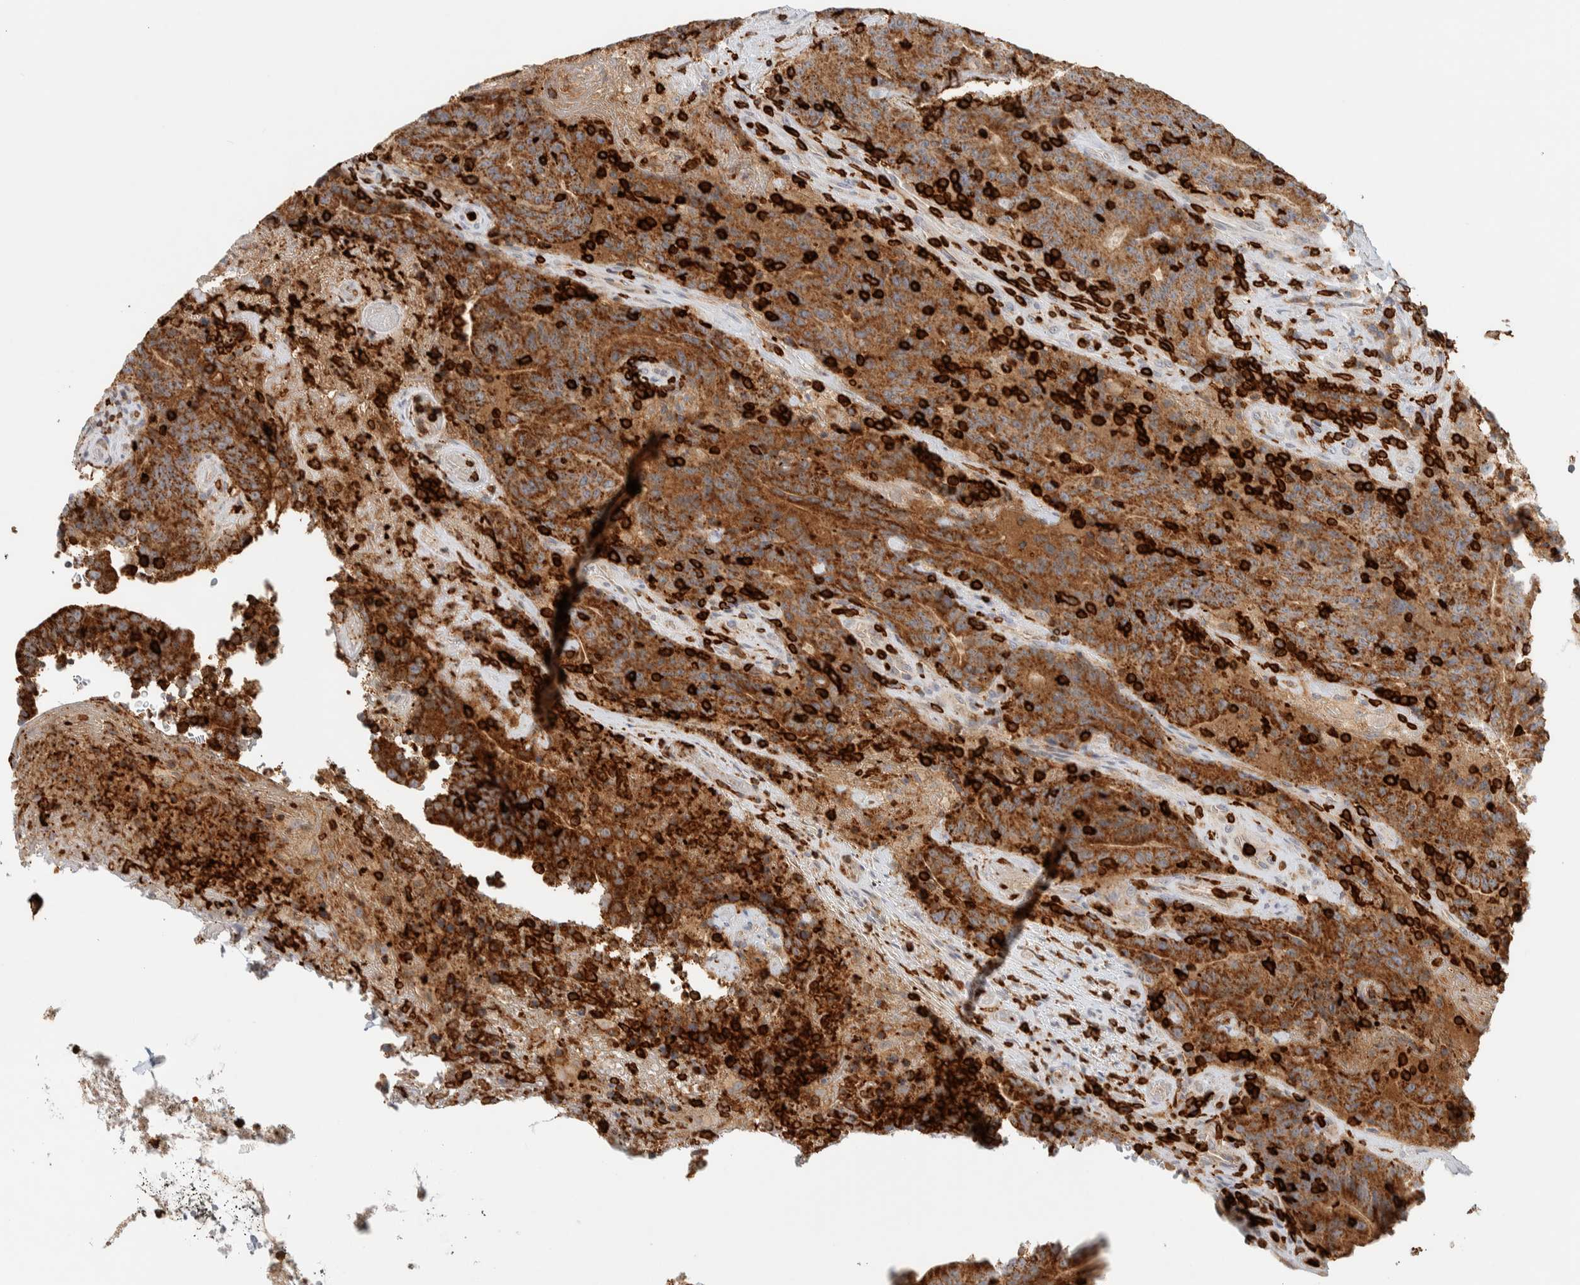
{"staining": {"intensity": "strong", "quantity": ">75%", "location": "cytoplasmic/membranous"}, "tissue": "colorectal cancer", "cell_type": "Tumor cells", "image_type": "cancer", "snomed": [{"axis": "morphology", "description": "Normal tissue, NOS"}, {"axis": "morphology", "description": "Adenocarcinoma, NOS"}, {"axis": "topography", "description": "Colon"}], "caption": "Protein analysis of colorectal cancer tissue reveals strong cytoplasmic/membranous positivity in approximately >75% of tumor cells. The staining was performed using DAB to visualize the protein expression in brown, while the nuclei were stained in blue with hematoxylin (Magnification: 20x).", "gene": "RUNDC1", "patient": {"sex": "female", "age": 75}}